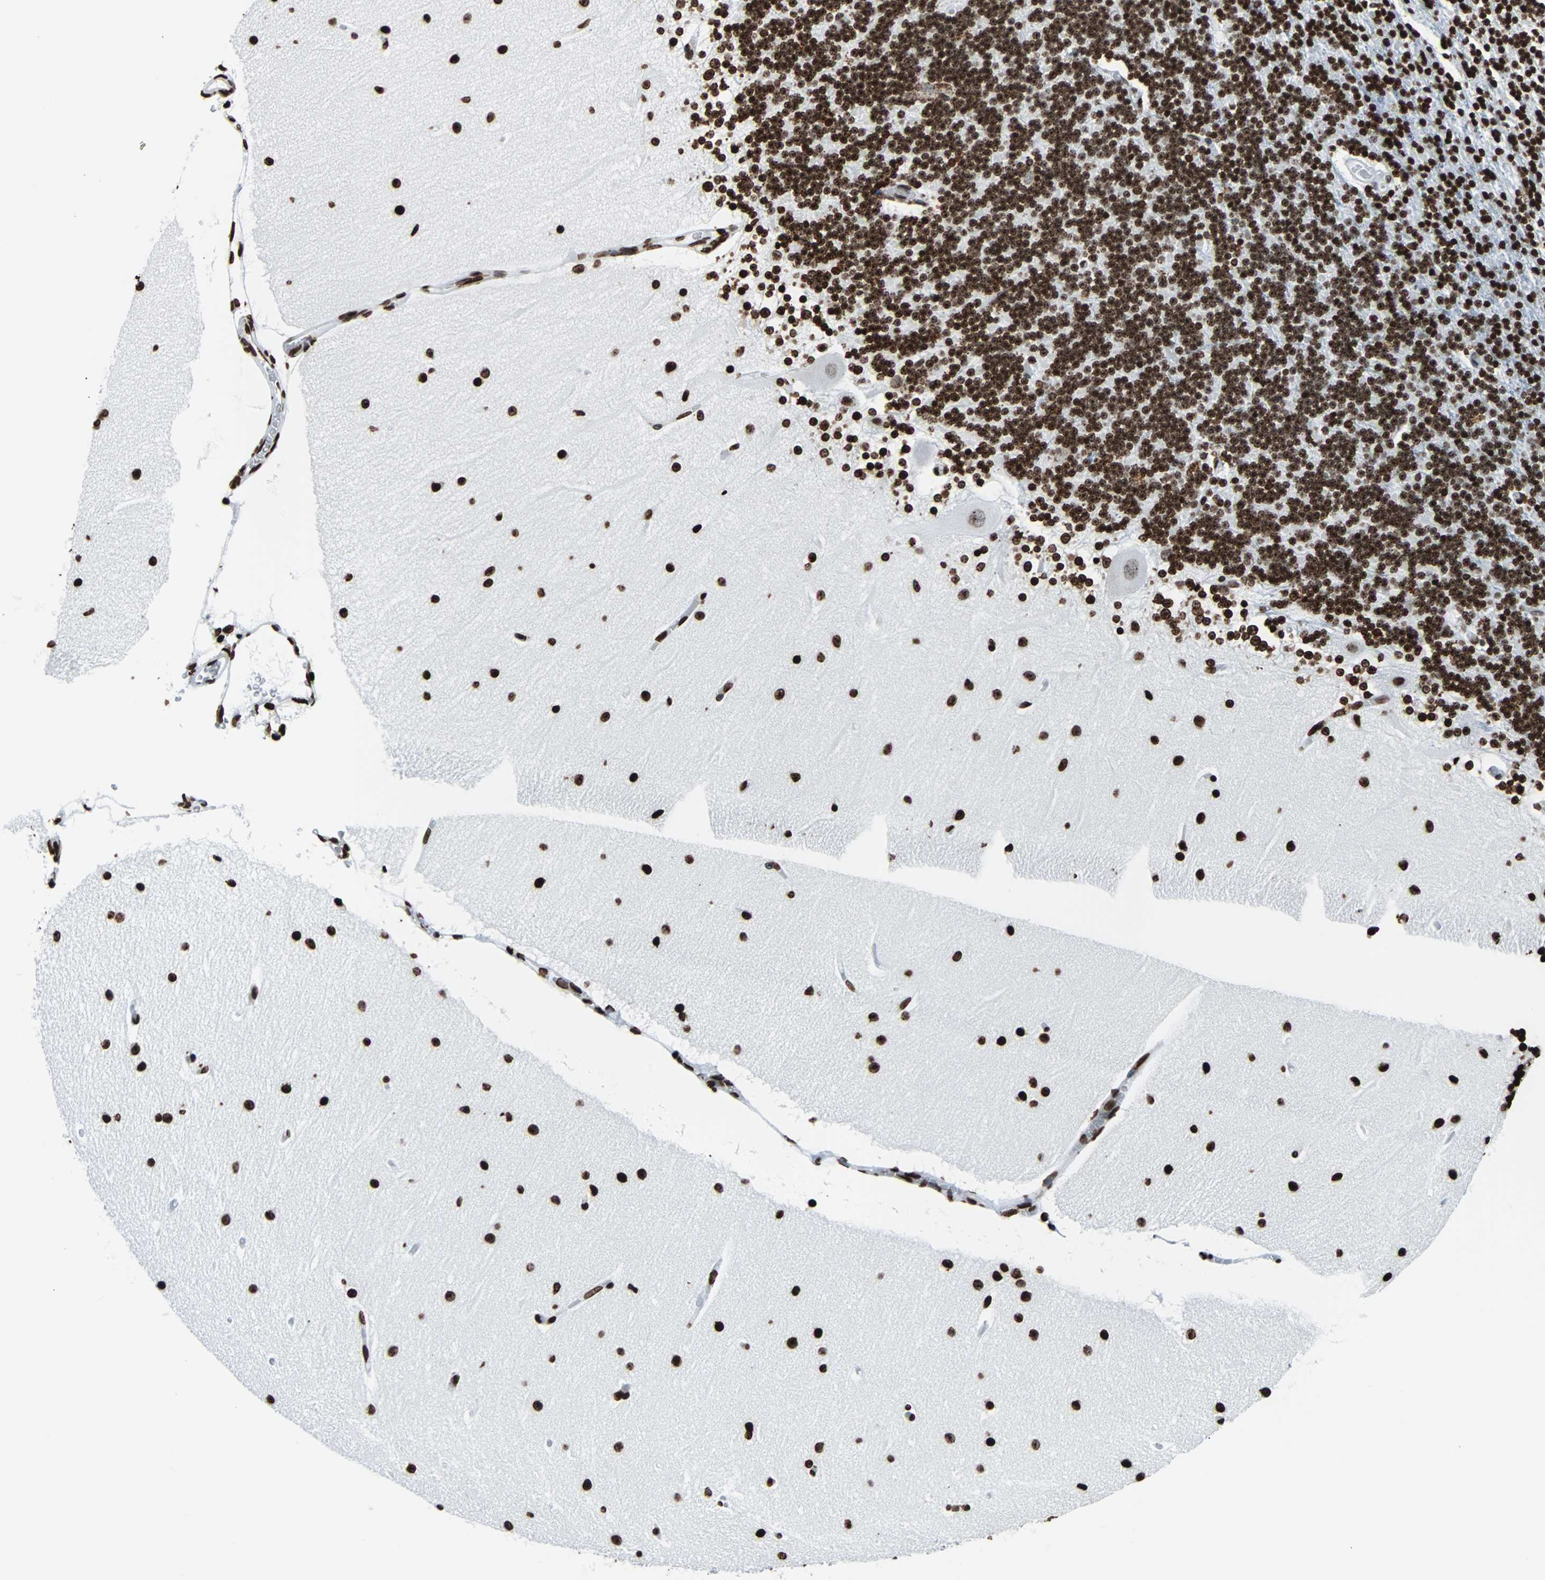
{"staining": {"intensity": "strong", "quantity": ">75%", "location": "nuclear"}, "tissue": "cerebellum", "cell_type": "Cells in granular layer", "image_type": "normal", "snomed": [{"axis": "morphology", "description": "Normal tissue, NOS"}, {"axis": "topography", "description": "Cerebellum"}], "caption": "Immunohistochemistry micrograph of normal cerebellum: human cerebellum stained using immunohistochemistry shows high levels of strong protein expression localized specifically in the nuclear of cells in granular layer, appearing as a nuclear brown color.", "gene": "H2BC18", "patient": {"sex": "female", "age": 54}}